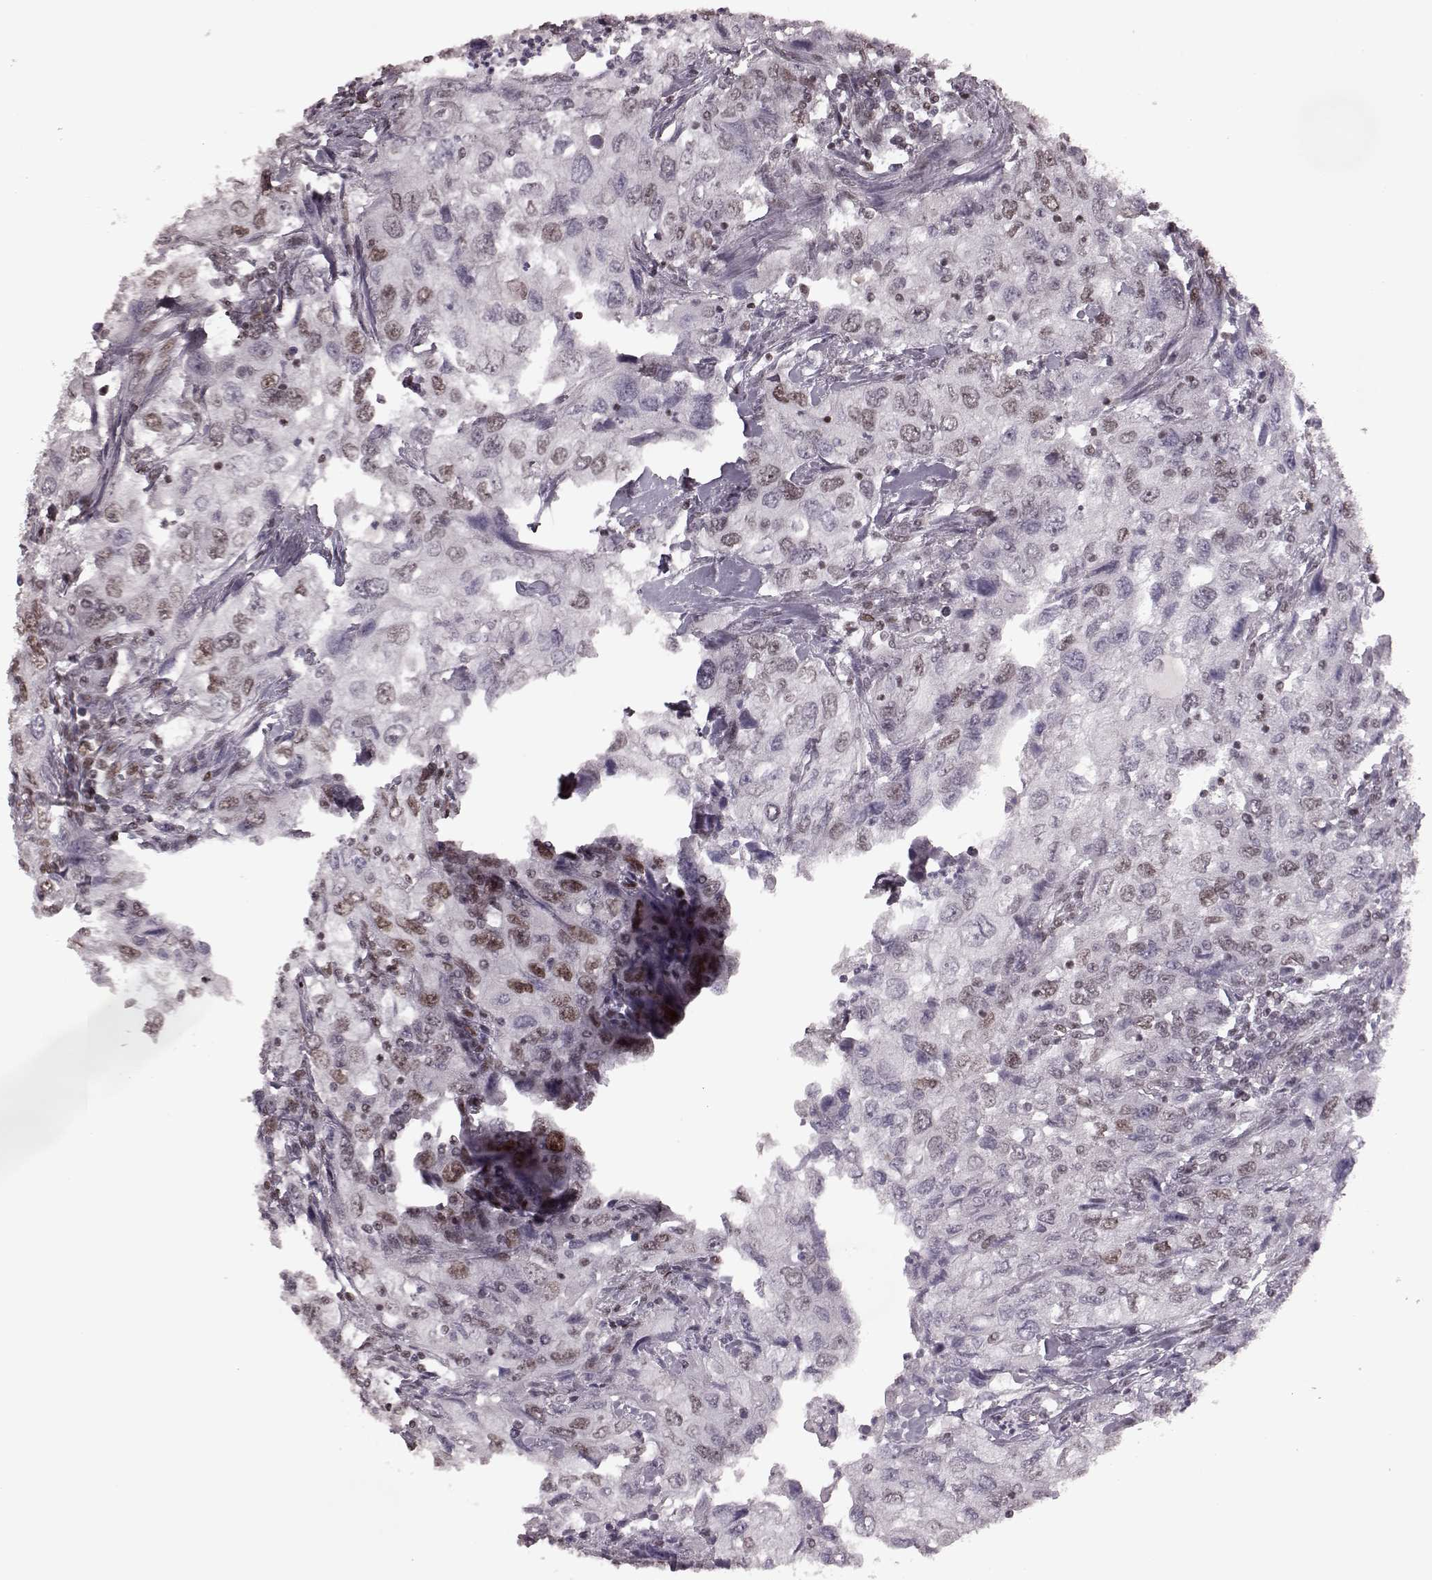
{"staining": {"intensity": "moderate", "quantity": "25%-75%", "location": "nuclear"}, "tissue": "urothelial cancer", "cell_type": "Tumor cells", "image_type": "cancer", "snomed": [{"axis": "morphology", "description": "Urothelial carcinoma, High grade"}, {"axis": "topography", "description": "Urinary bladder"}], "caption": "Urothelial cancer stained with a protein marker reveals moderate staining in tumor cells.", "gene": "NR2C1", "patient": {"sex": "male", "age": 76}}